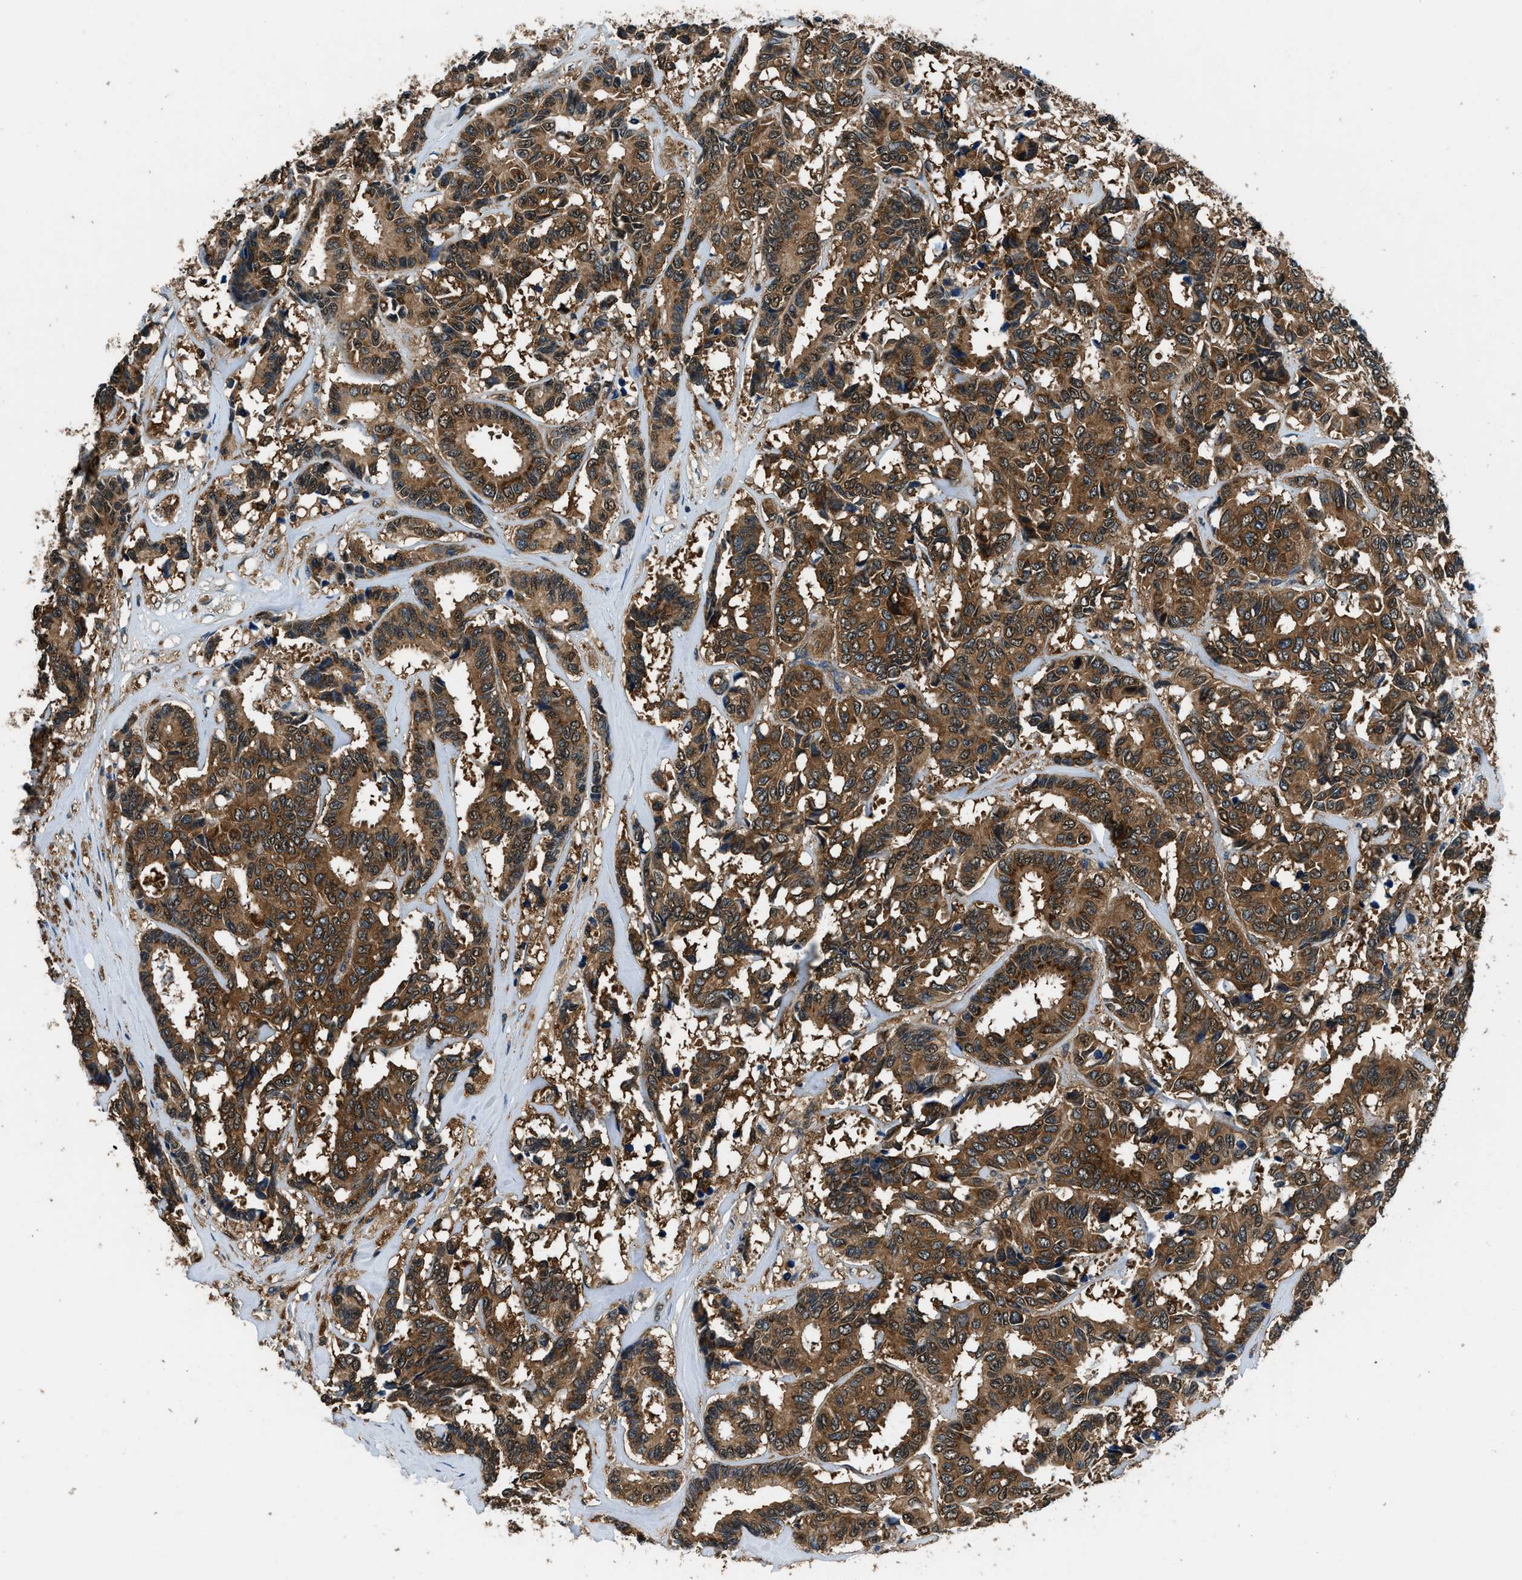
{"staining": {"intensity": "strong", "quantity": ">75%", "location": "cytoplasmic/membranous"}, "tissue": "breast cancer", "cell_type": "Tumor cells", "image_type": "cancer", "snomed": [{"axis": "morphology", "description": "Duct carcinoma"}, {"axis": "topography", "description": "Breast"}], "caption": "A high-resolution photomicrograph shows immunohistochemistry staining of breast cancer (intraductal carcinoma), which displays strong cytoplasmic/membranous expression in about >75% of tumor cells.", "gene": "ARFGAP2", "patient": {"sex": "female", "age": 87}}